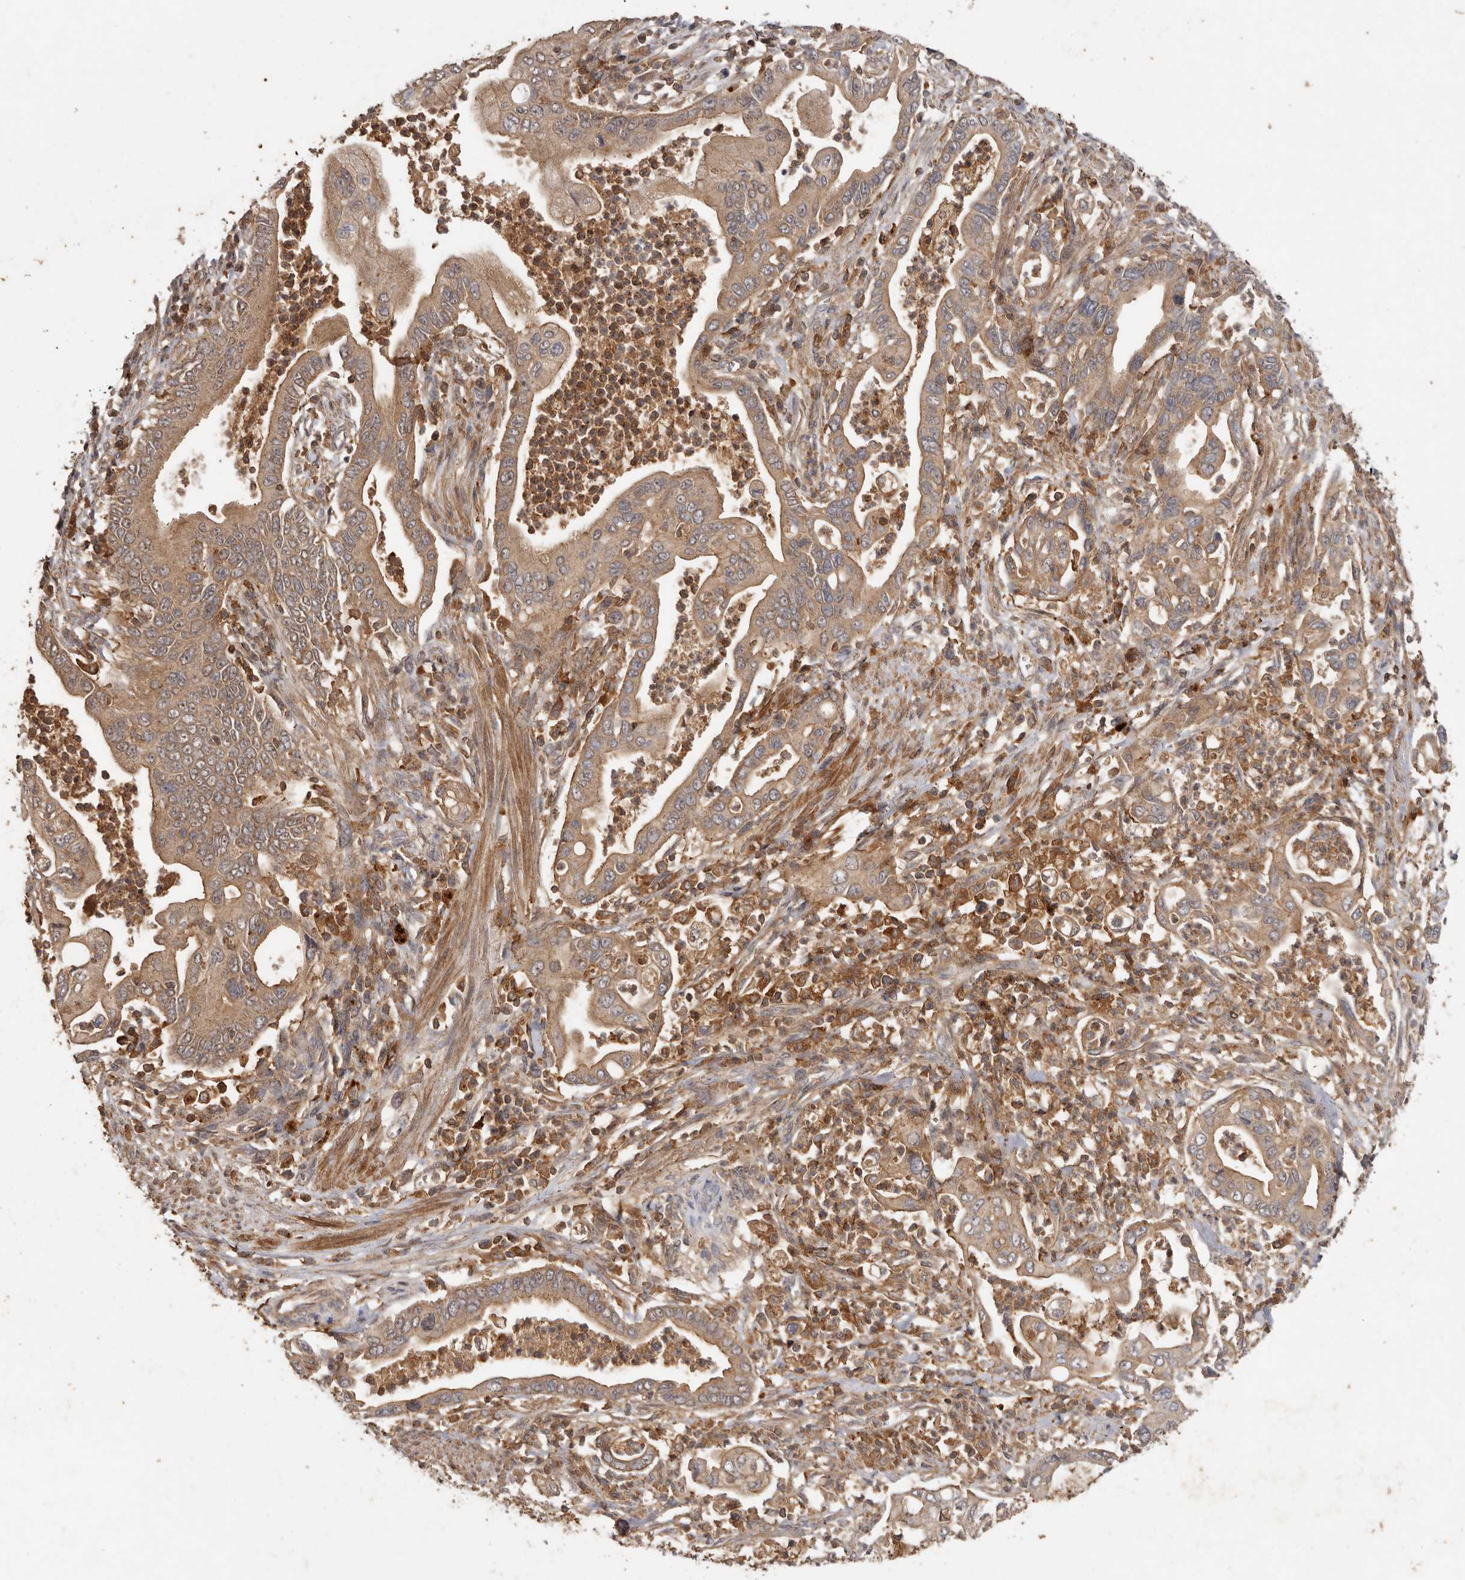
{"staining": {"intensity": "moderate", "quantity": ">75%", "location": "cytoplasmic/membranous"}, "tissue": "pancreatic cancer", "cell_type": "Tumor cells", "image_type": "cancer", "snomed": [{"axis": "morphology", "description": "Adenocarcinoma, NOS"}, {"axis": "topography", "description": "Pancreas"}], "caption": "Immunohistochemistry (IHC) (DAB) staining of human pancreatic cancer (adenocarcinoma) demonstrates moderate cytoplasmic/membranous protein expression in about >75% of tumor cells. (brown staining indicates protein expression, while blue staining denotes nuclei).", "gene": "RWDD1", "patient": {"sex": "male", "age": 78}}